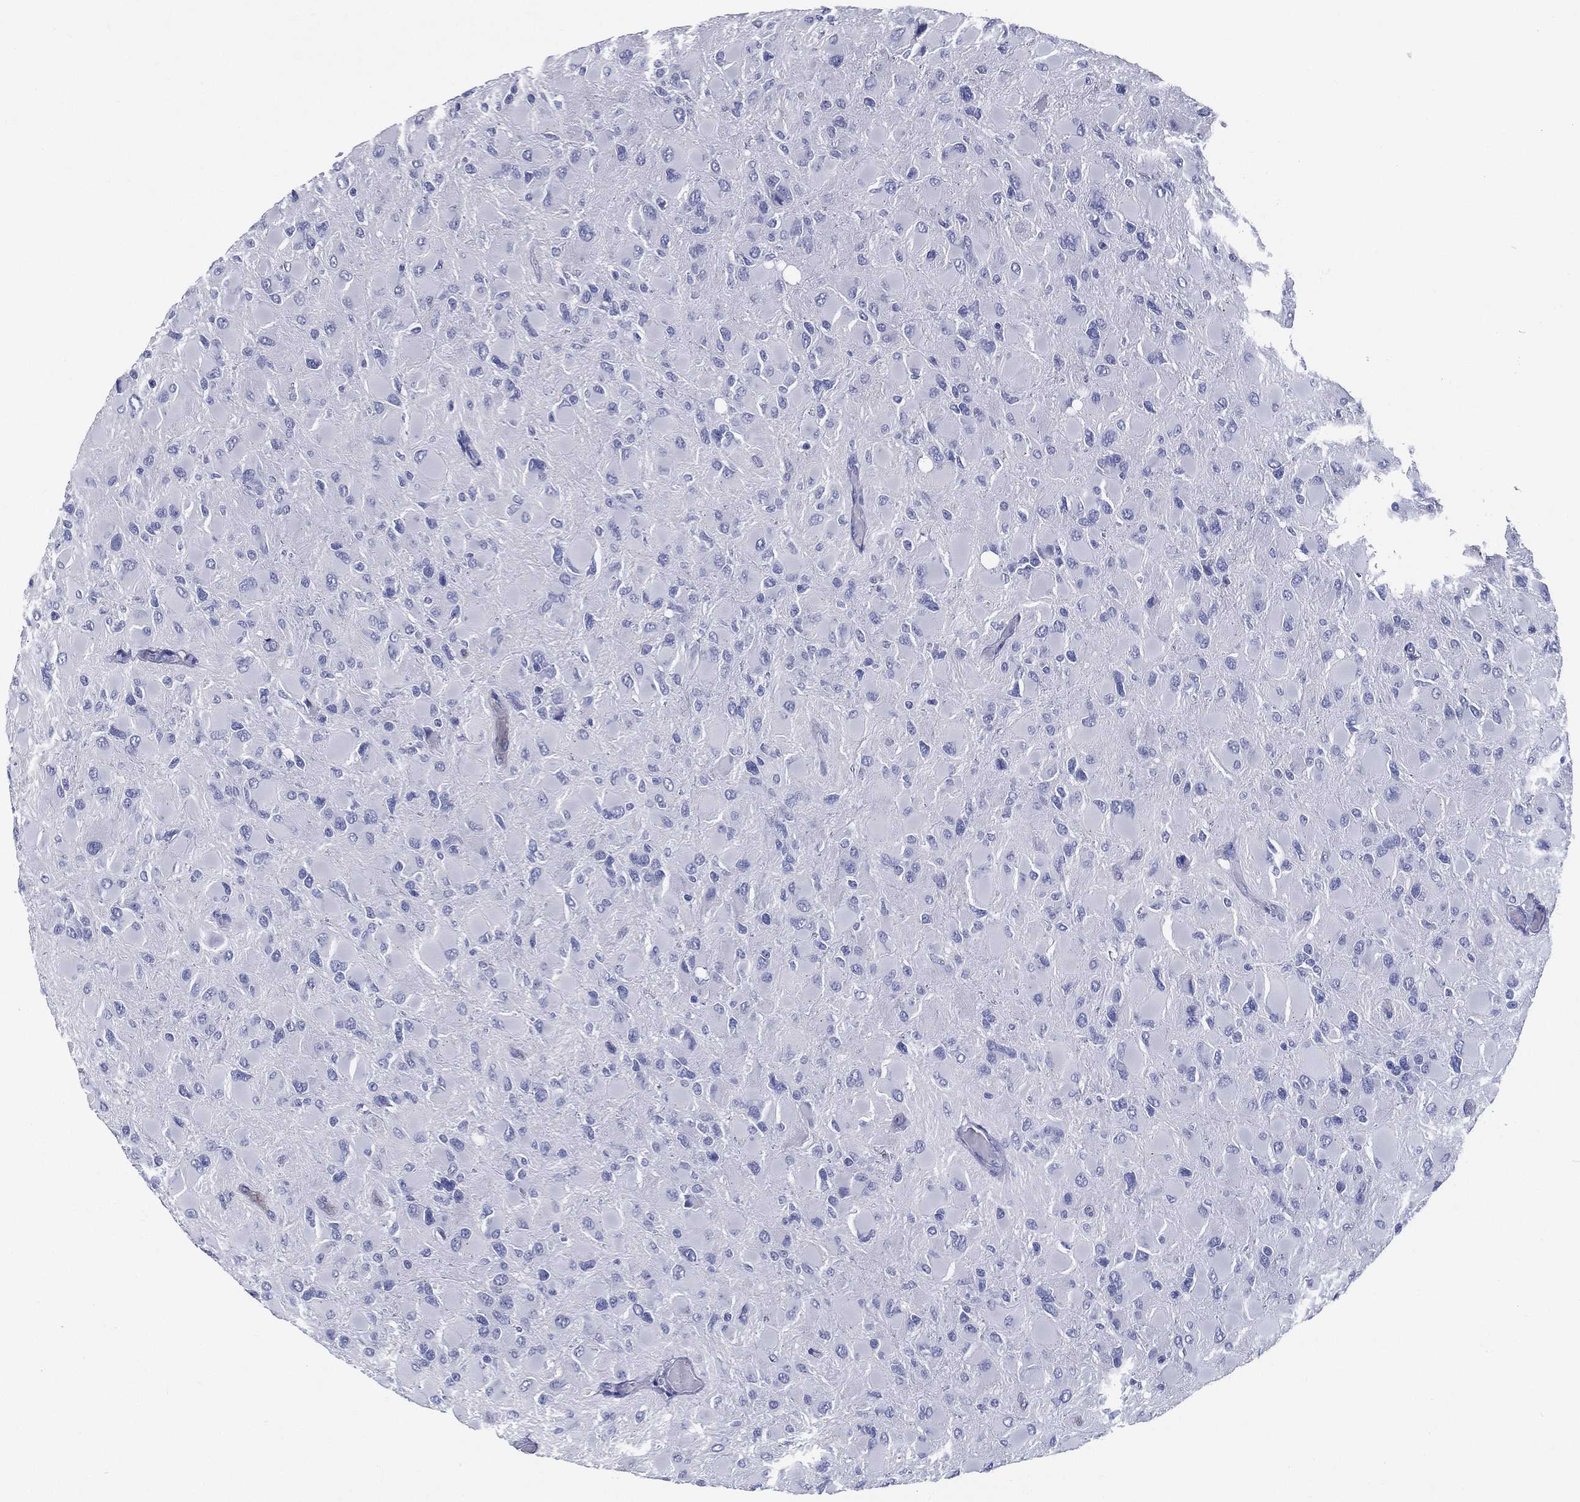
{"staining": {"intensity": "negative", "quantity": "none", "location": "none"}, "tissue": "glioma", "cell_type": "Tumor cells", "image_type": "cancer", "snomed": [{"axis": "morphology", "description": "Glioma, malignant, High grade"}, {"axis": "topography", "description": "Cerebral cortex"}], "caption": "DAB immunohistochemical staining of human malignant glioma (high-grade) exhibits no significant staining in tumor cells.", "gene": "RSPH4A", "patient": {"sex": "female", "age": 36}}